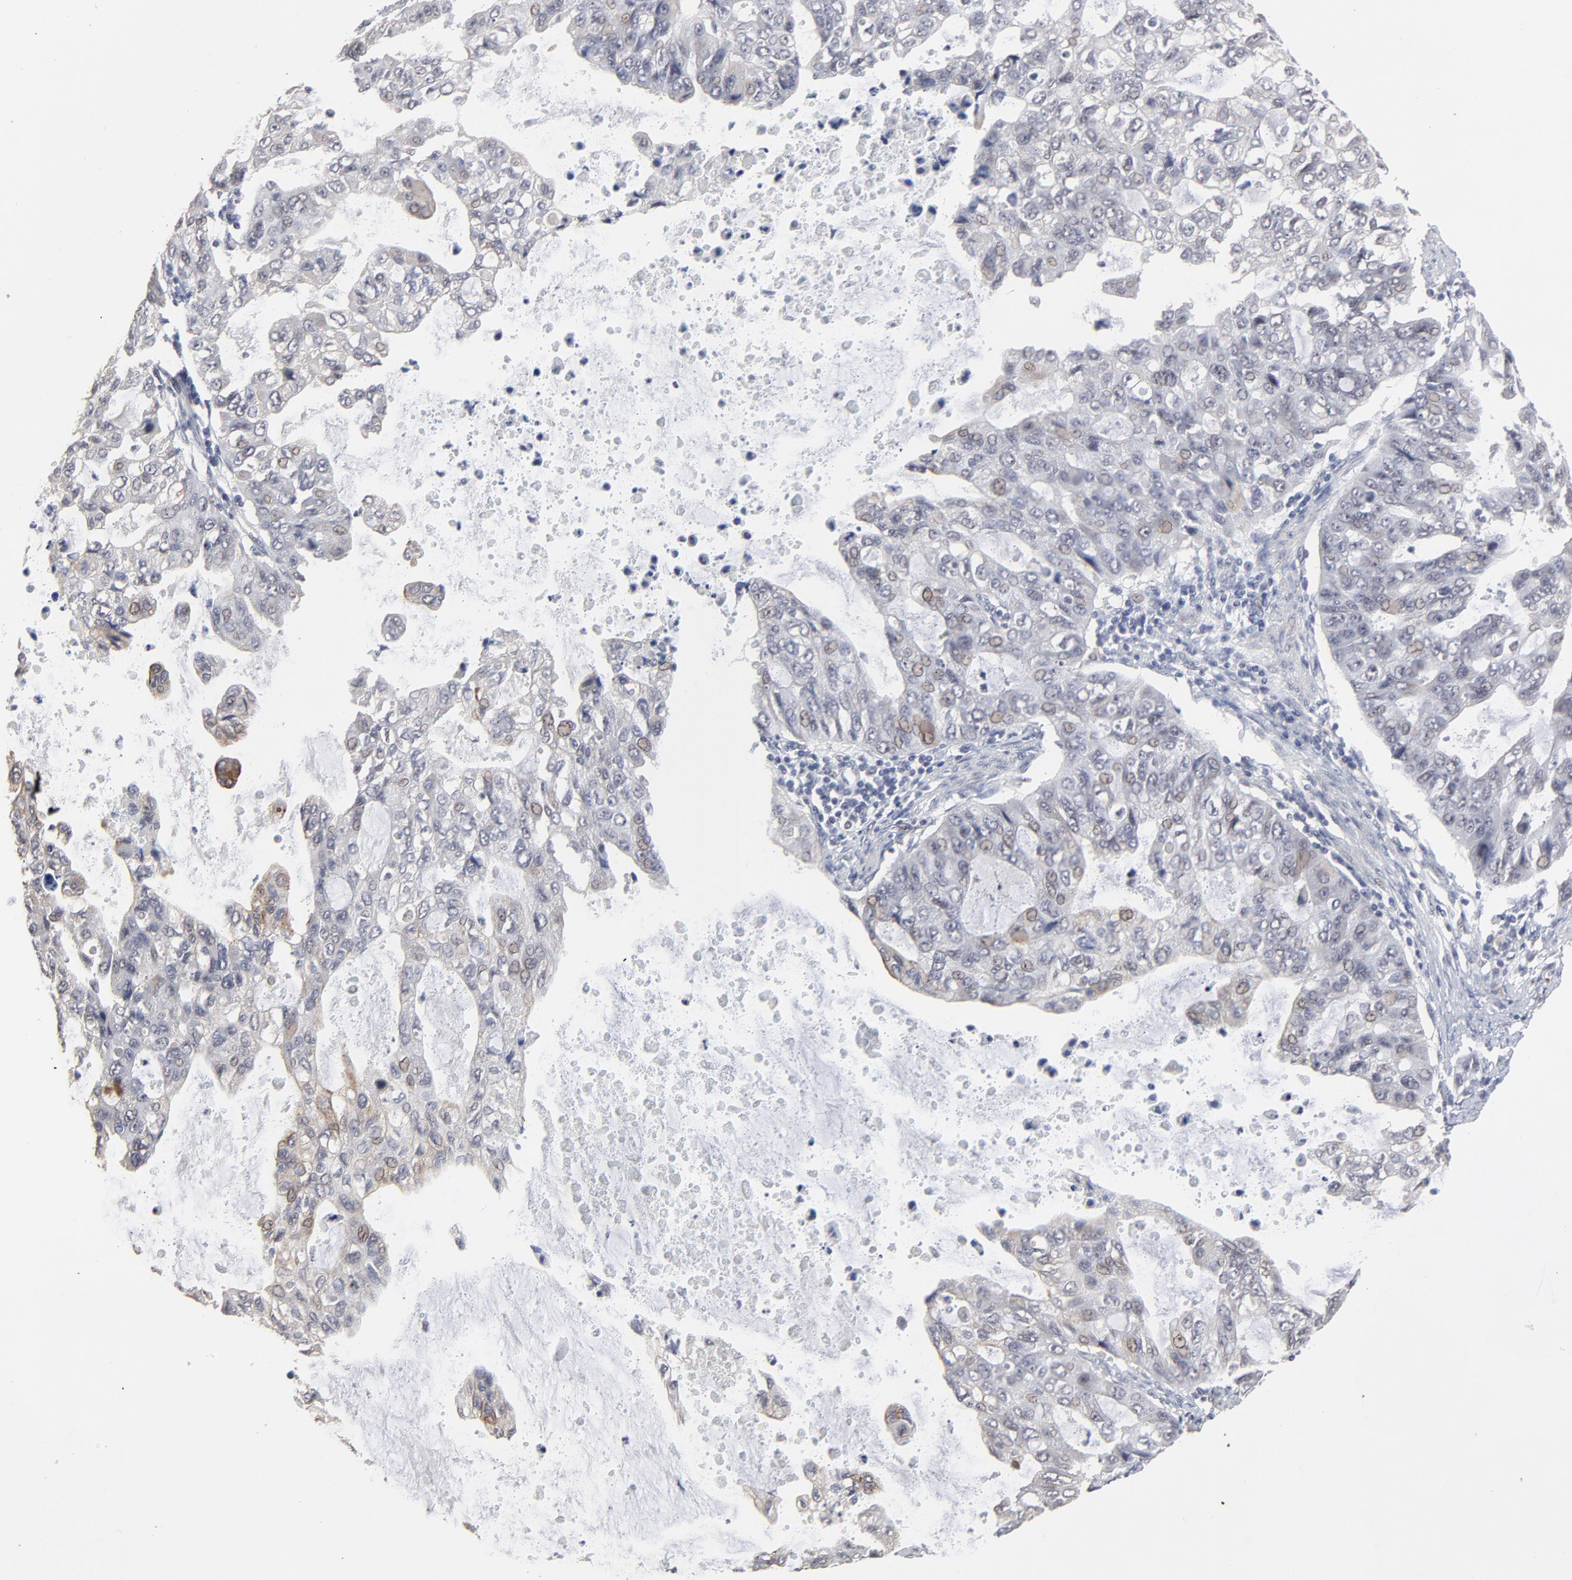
{"staining": {"intensity": "weak", "quantity": "<25%", "location": "nuclear"}, "tissue": "stomach cancer", "cell_type": "Tumor cells", "image_type": "cancer", "snomed": [{"axis": "morphology", "description": "Adenocarcinoma, NOS"}, {"axis": "topography", "description": "Stomach, upper"}], "caption": "A high-resolution photomicrograph shows immunohistochemistry (IHC) staining of stomach adenocarcinoma, which shows no significant staining in tumor cells. (IHC, brightfield microscopy, high magnification).", "gene": "FAM199X", "patient": {"sex": "female", "age": 52}}